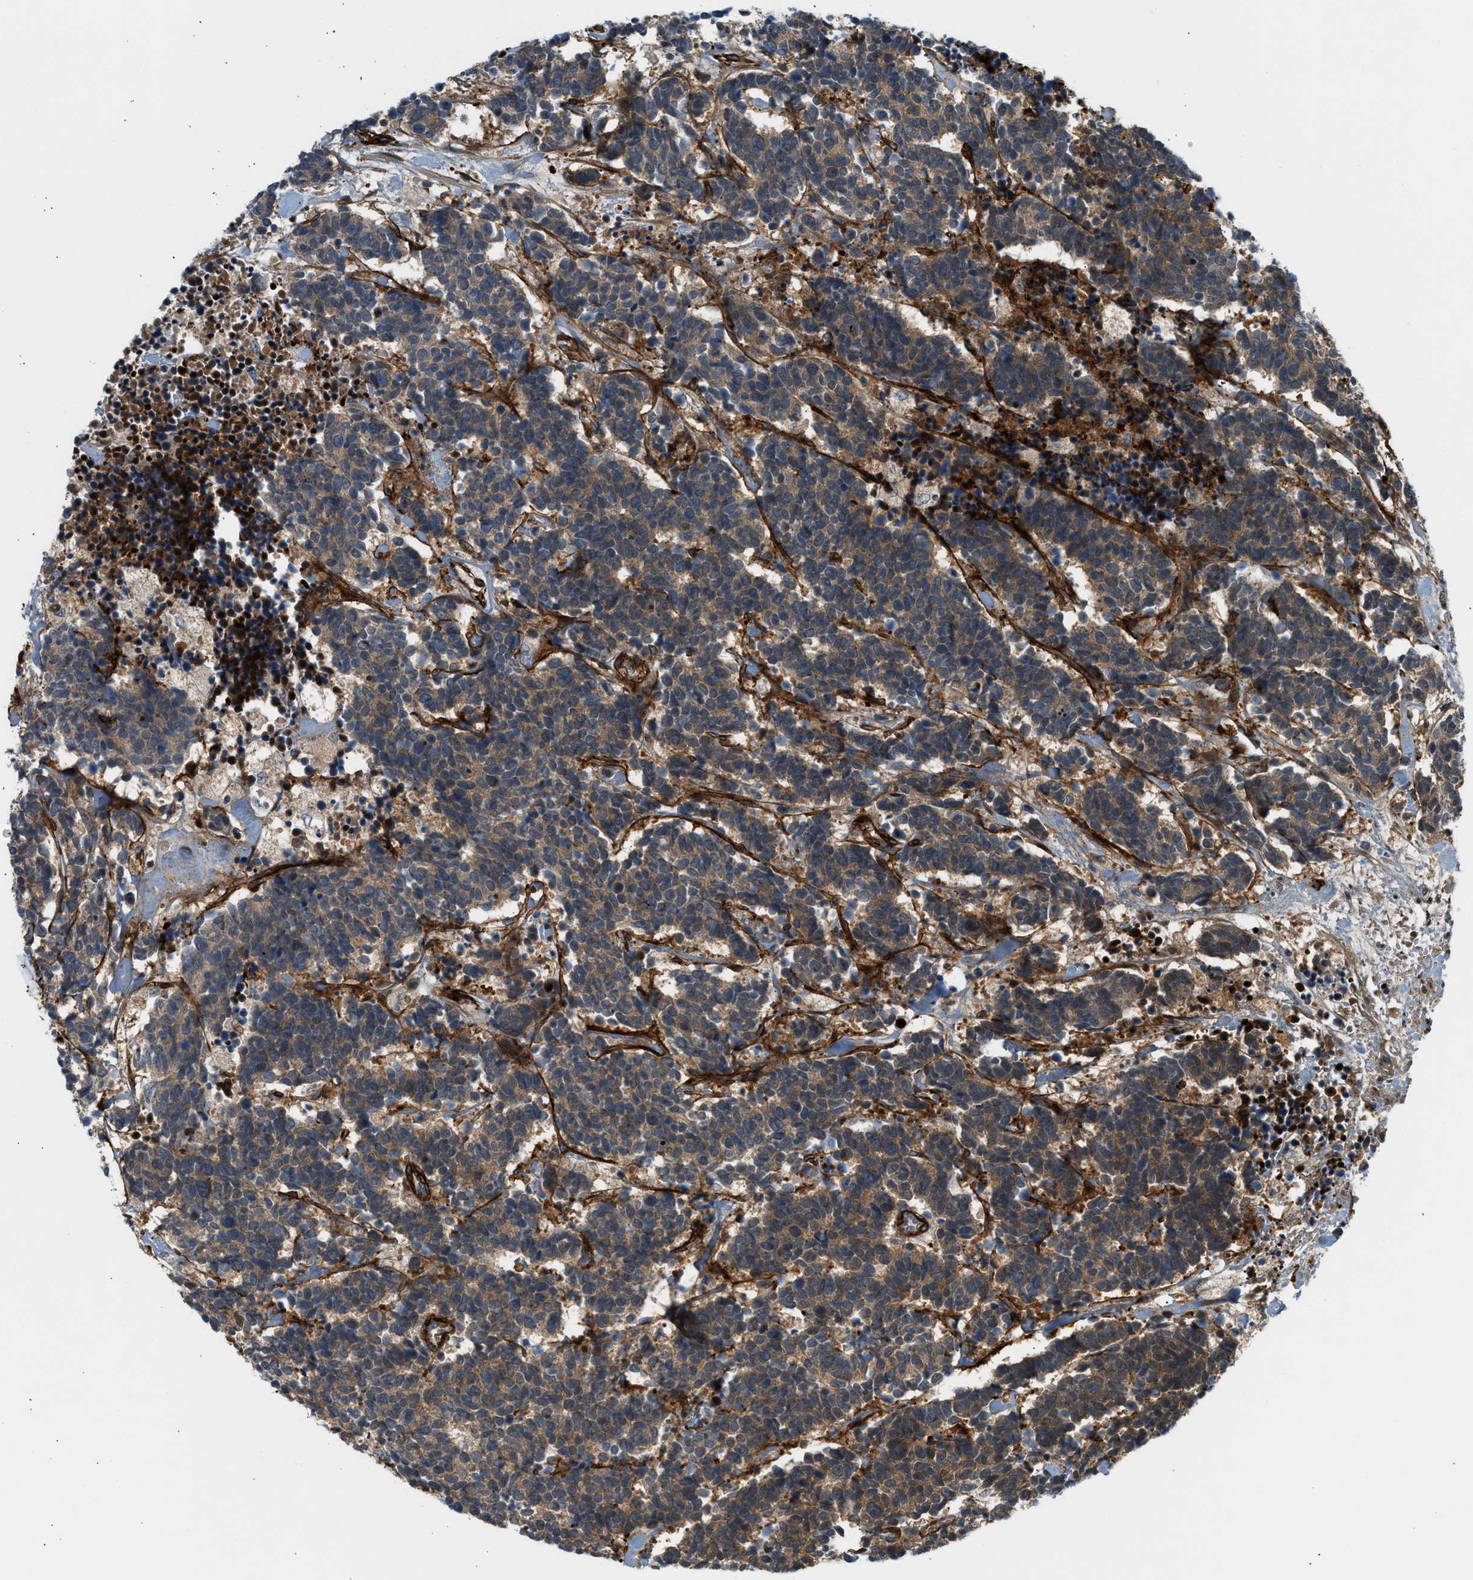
{"staining": {"intensity": "weak", "quantity": ">75%", "location": "cytoplasmic/membranous"}, "tissue": "carcinoid", "cell_type": "Tumor cells", "image_type": "cancer", "snomed": [{"axis": "morphology", "description": "Carcinoma, NOS"}, {"axis": "morphology", "description": "Carcinoid, malignant, NOS"}, {"axis": "topography", "description": "Urinary bladder"}], "caption": "Carcinoma stained with a brown dye demonstrates weak cytoplasmic/membranous positive expression in approximately >75% of tumor cells.", "gene": "EDNRA", "patient": {"sex": "male", "age": 57}}